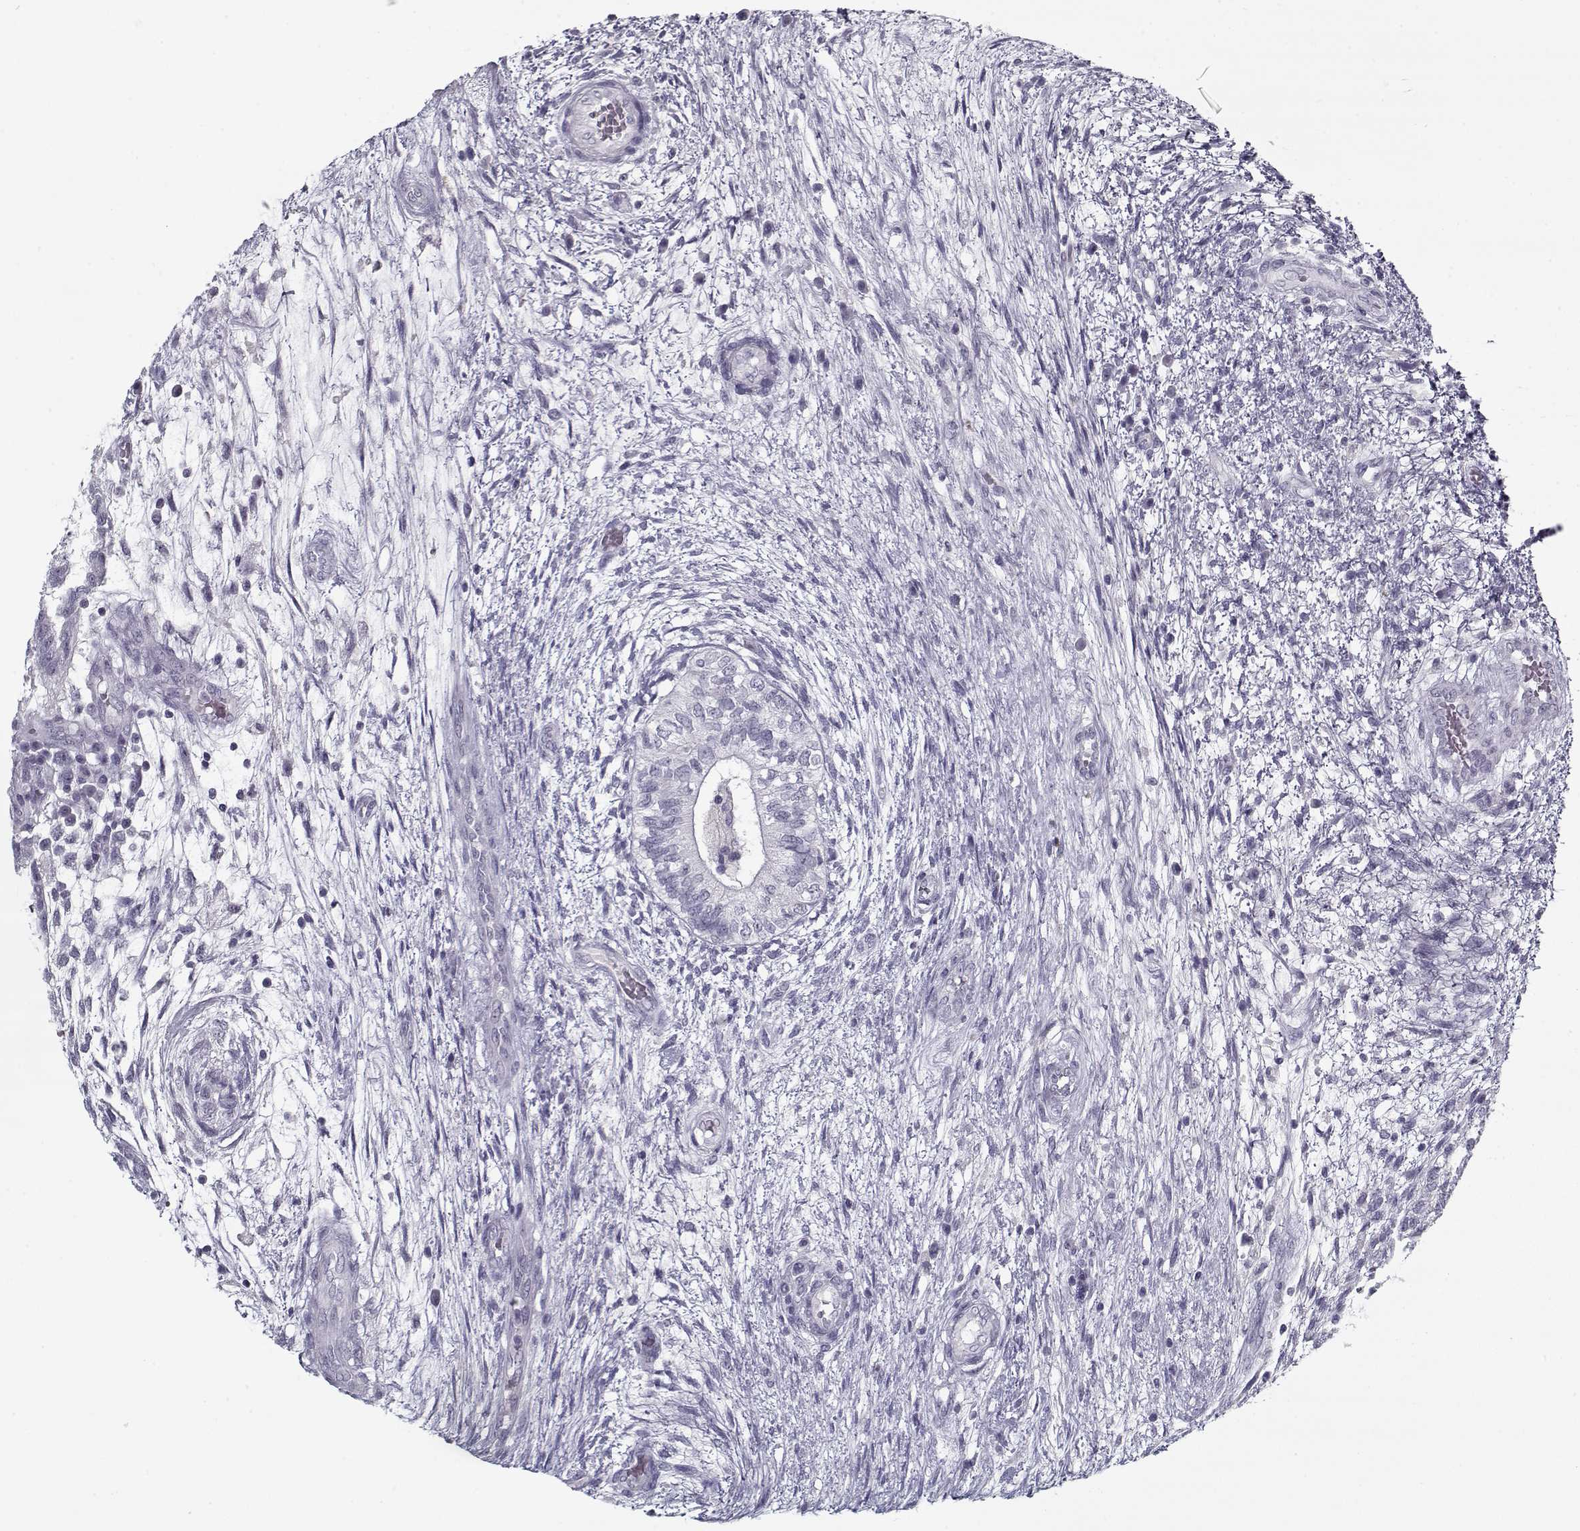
{"staining": {"intensity": "negative", "quantity": "none", "location": "none"}, "tissue": "testis cancer", "cell_type": "Tumor cells", "image_type": "cancer", "snomed": [{"axis": "morphology", "description": "Normal tissue, NOS"}, {"axis": "morphology", "description": "Carcinoma, Embryonal, NOS"}, {"axis": "topography", "description": "Testis"}, {"axis": "topography", "description": "Epididymis"}], "caption": "A photomicrograph of testis cancer (embryonal carcinoma) stained for a protein exhibits no brown staining in tumor cells. (IHC, brightfield microscopy, high magnification).", "gene": "RNF32", "patient": {"sex": "male", "age": 32}}